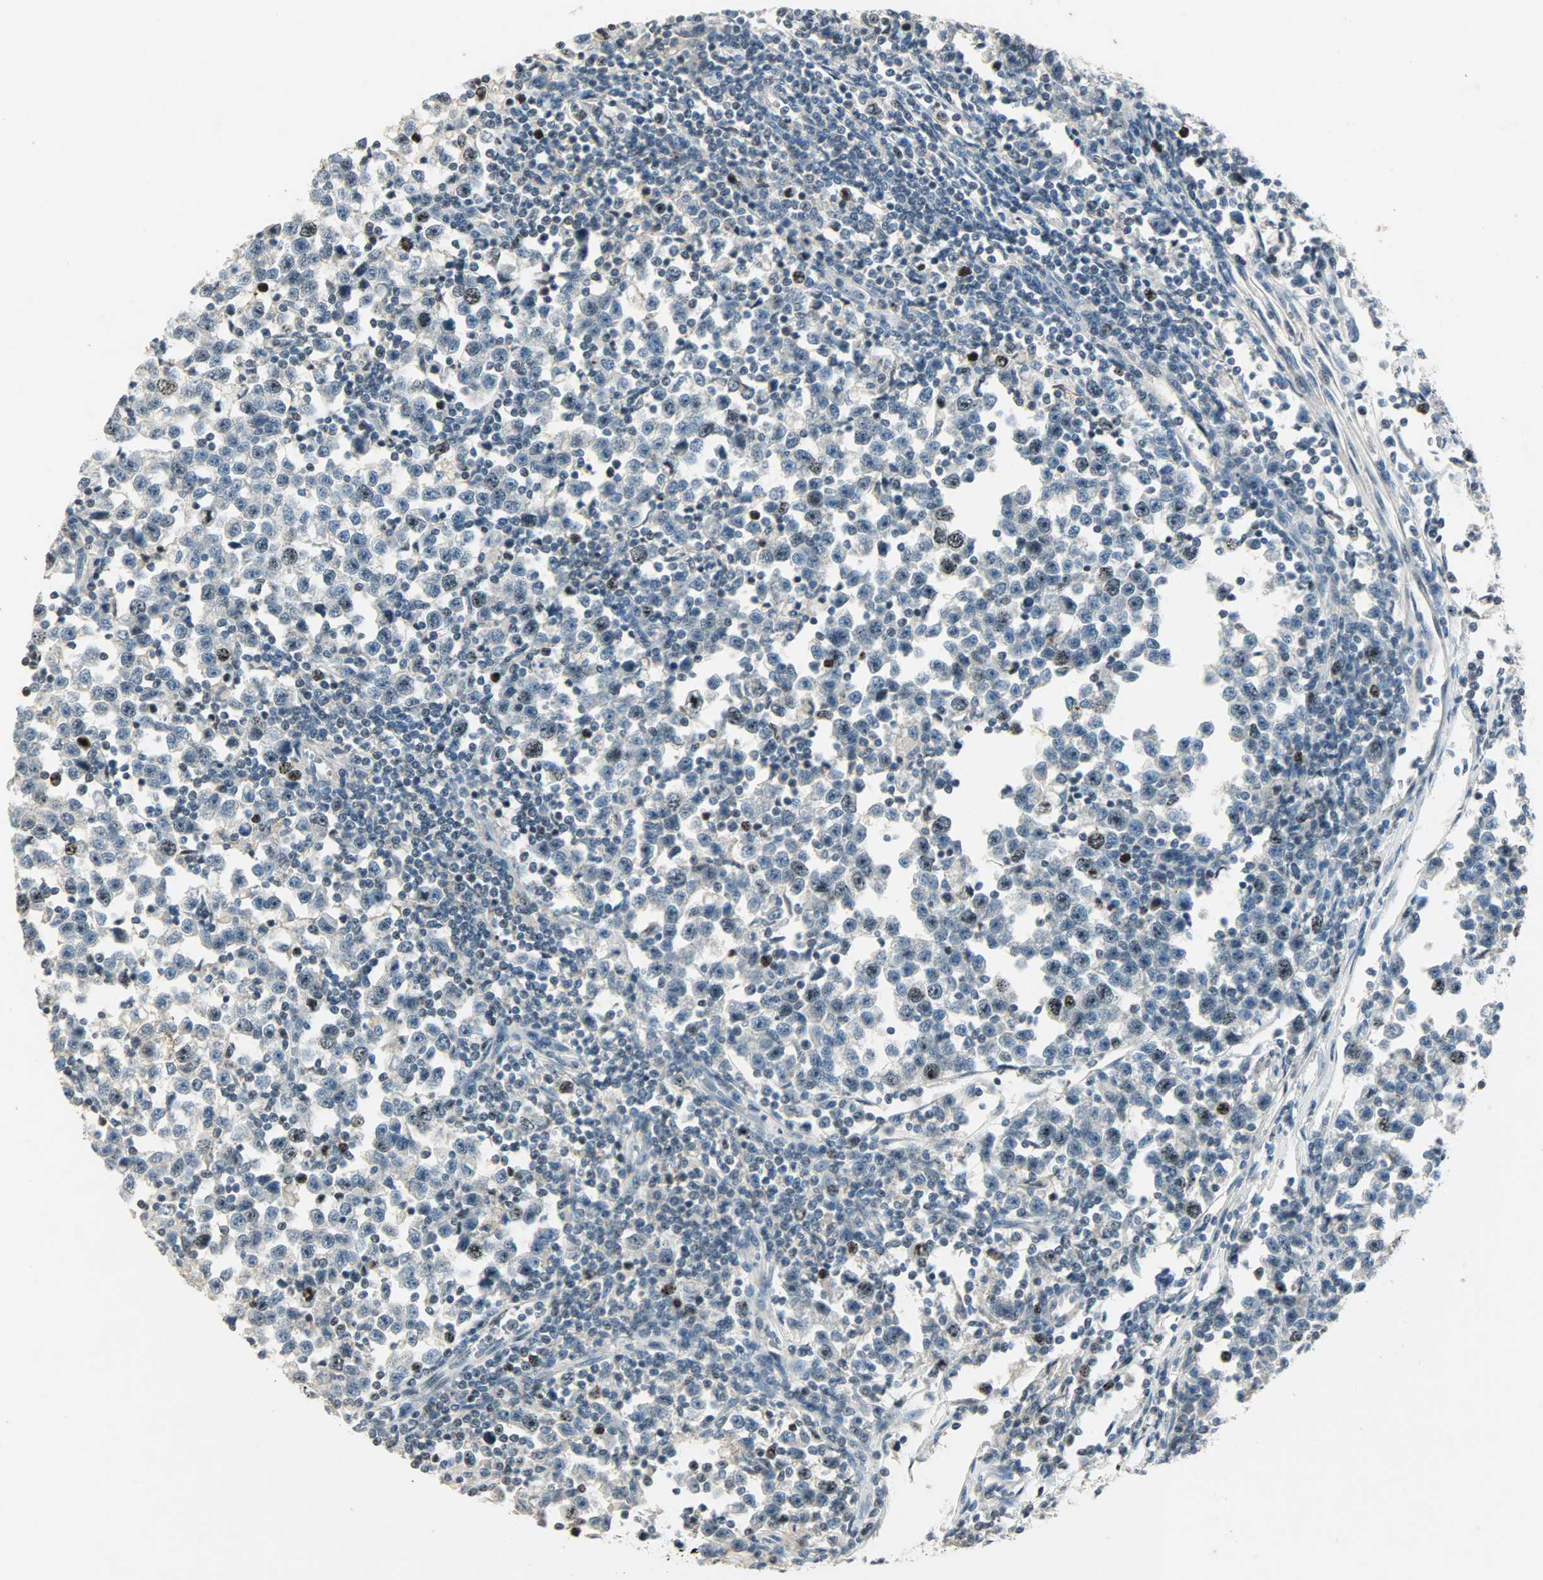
{"staining": {"intensity": "moderate", "quantity": "<25%", "location": "nuclear"}, "tissue": "testis cancer", "cell_type": "Tumor cells", "image_type": "cancer", "snomed": [{"axis": "morphology", "description": "Seminoma, NOS"}, {"axis": "topography", "description": "Testis"}], "caption": "Tumor cells exhibit low levels of moderate nuclear expression in about <25% of cells in testis seminoma. (DAB (3,3'-diaminobenzidine) IHC, brown staining for protein, blue staining for nuclei).", "gene": "AURKB", "patient": {"sex": "male", "age": 43}}